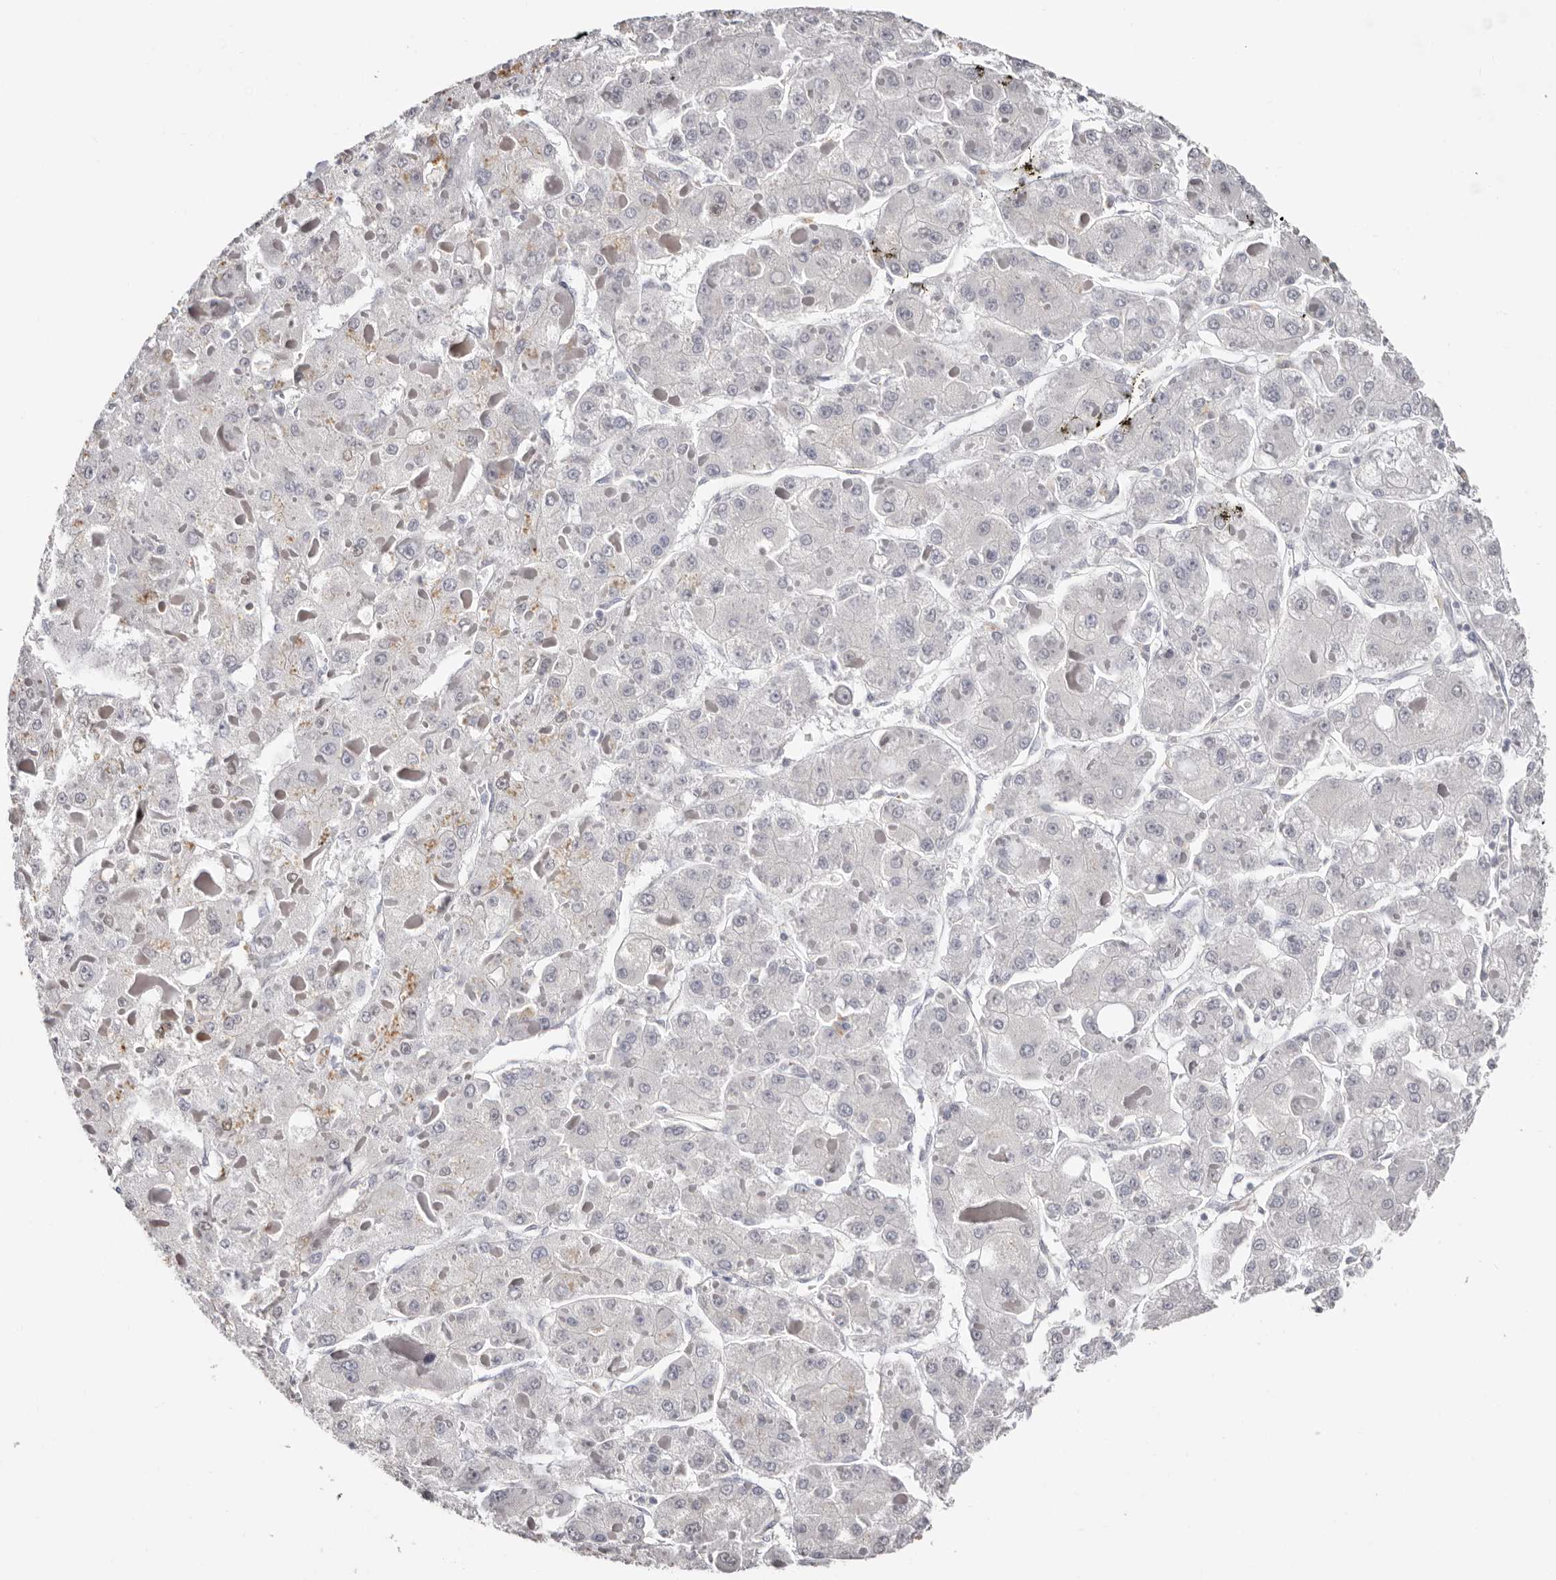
{"staining": {"intensity": "negative", "quantity": "none", "location": "none"}, "tissue": "liver cancer", "cell_type": "Tumor cells", "image_type": "cancer", "snomed": [{"axis": "morphology", "description": "Carcinoma, Hepatocellular, NOS"}, {"axis": "topography", "description": "Liver"}], "caption": "Liver hepatocellular carcinoma stained for a protein using immunohistochemistry (IHC) shows no expression tumor cells.", "gene": "PKDCC", "patient": {"sex": "female", "age": 73}}